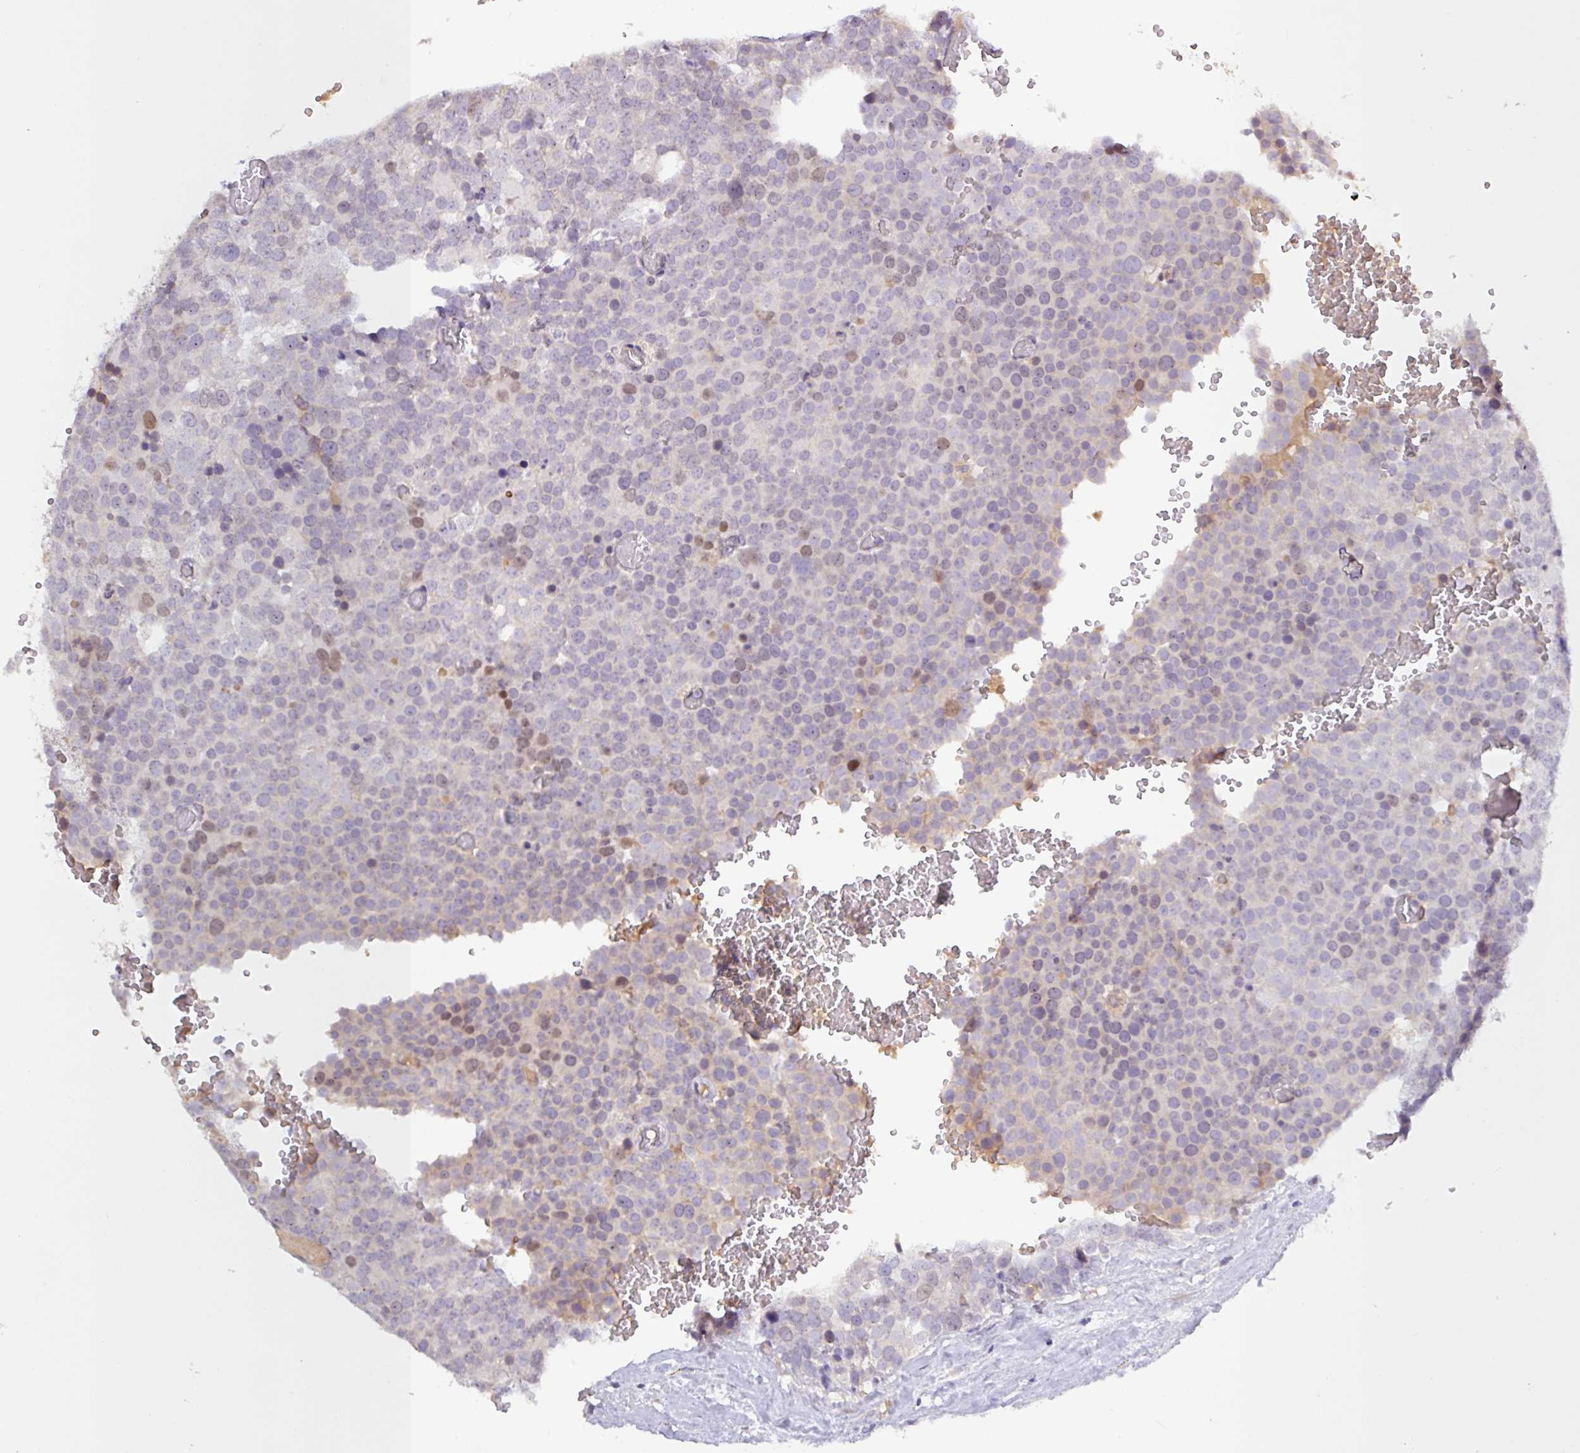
{"staining": {"intensity": "weak", "quantity": "<25%", "location": "cytoplasmic/membranous"}, "tissue": "testis cancer", "cell_type": "Tumor cells", "image_type": "cancer", "snomed": [{"axis": "morphology", "description": "Seminoma, NOS"}, {"axis": "topography", "description": "Testis"}], "caption": "There is no significant positivity in tumor cells of seminoma (testis).", "gene": "SFTPB", "patient": {"sex": "male", "age": 71}}